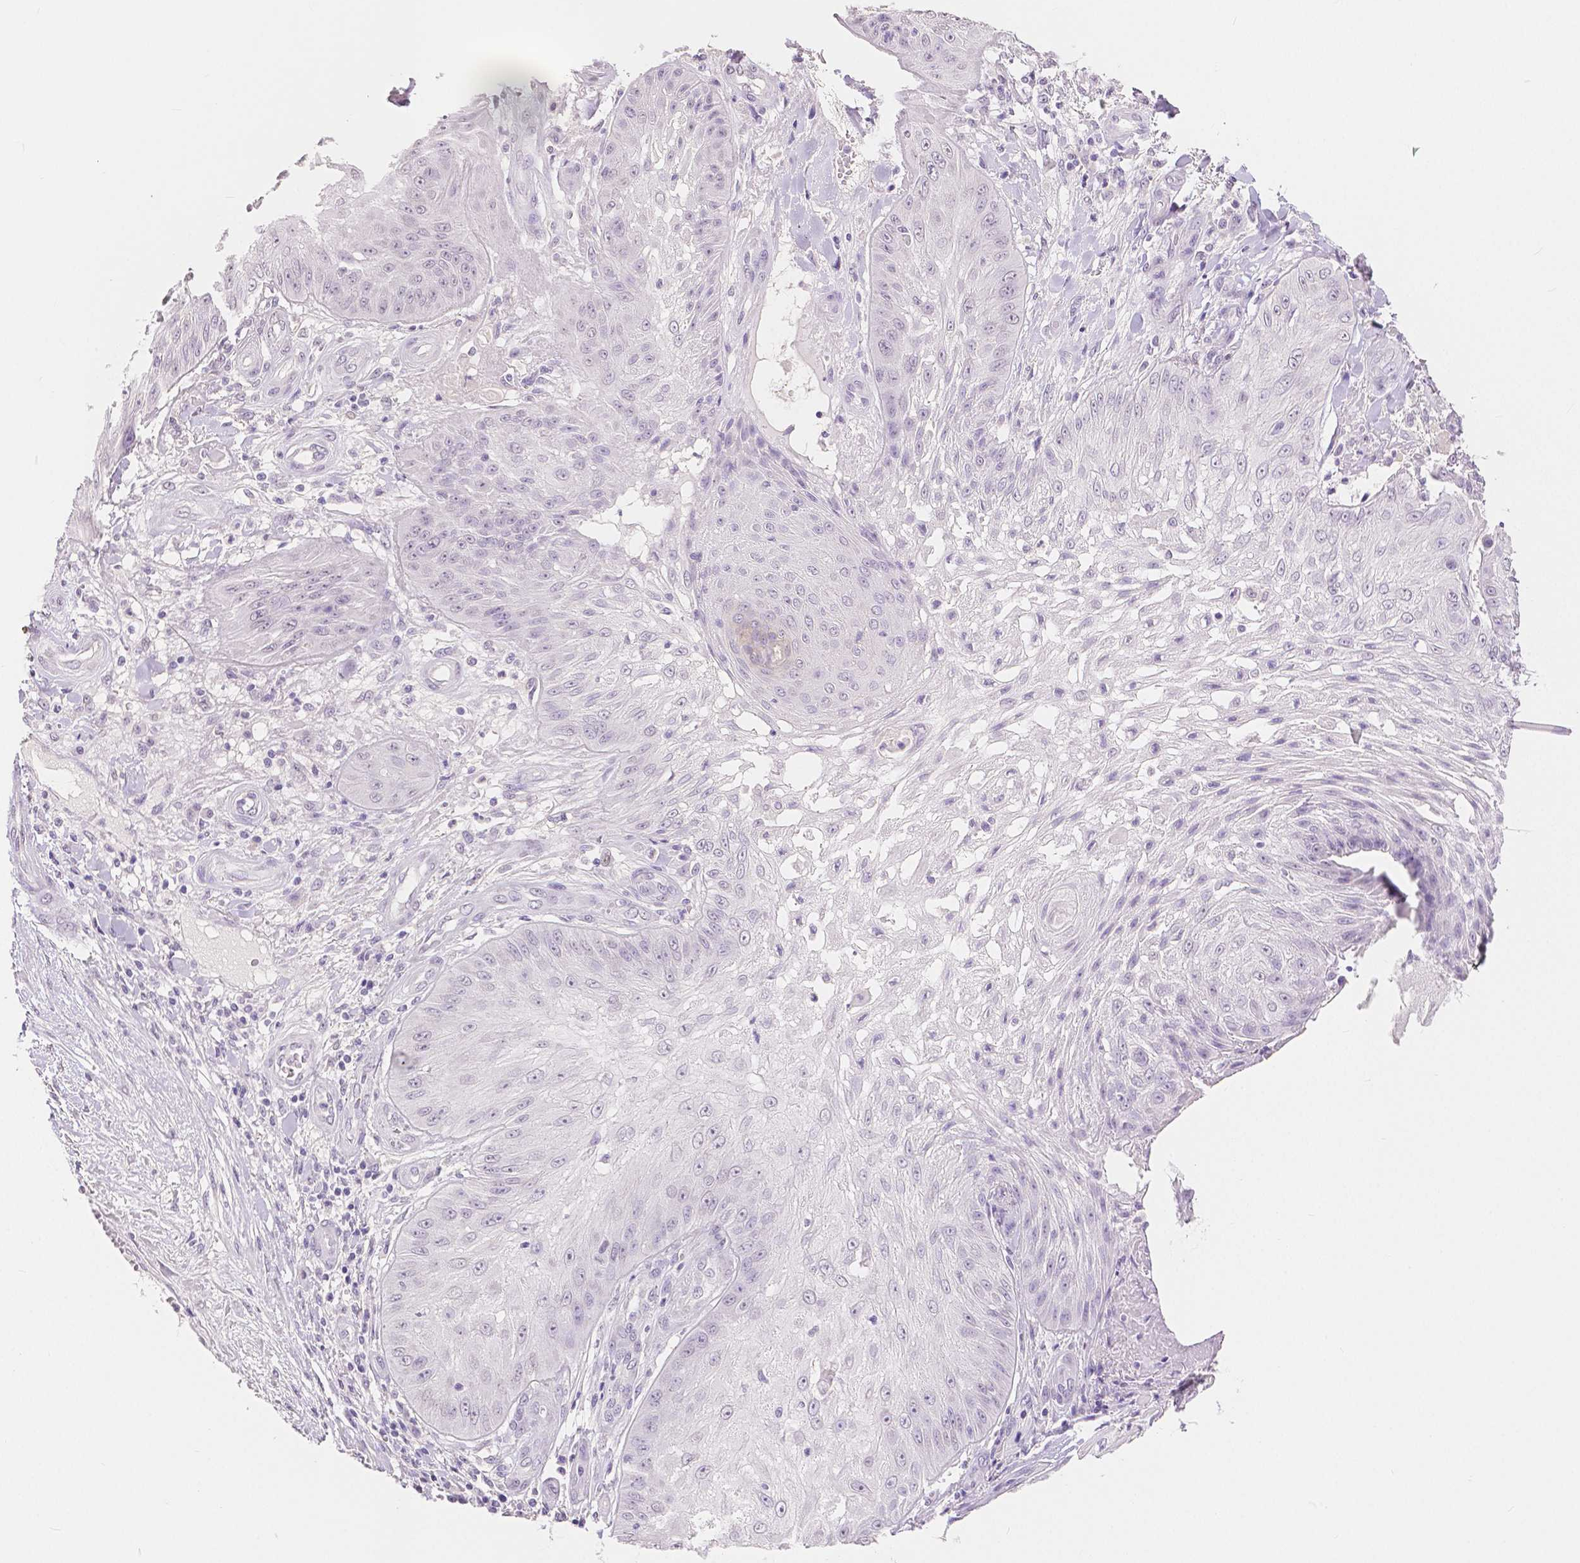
{"staining": {"intensity": "negative", "quantity": "none", "location": "none"}, "tissue": "skin cancer", "cell_type": "Tumor cells", "image_type": "cancer", "snomed": [{"axis": "morphology", "description": "Squamous cell carcinoma, NOS"}, {"axis": "topography", "description": "Skin"}], "caption": "DAB (3,3'-diaminobenzidine) immunohistochemical staining of human skin squamous cell carcinoma displays no significant positivity in tumor cells.", "gene": "OCLN", "patient": {"sex": "male", "age": 70}}